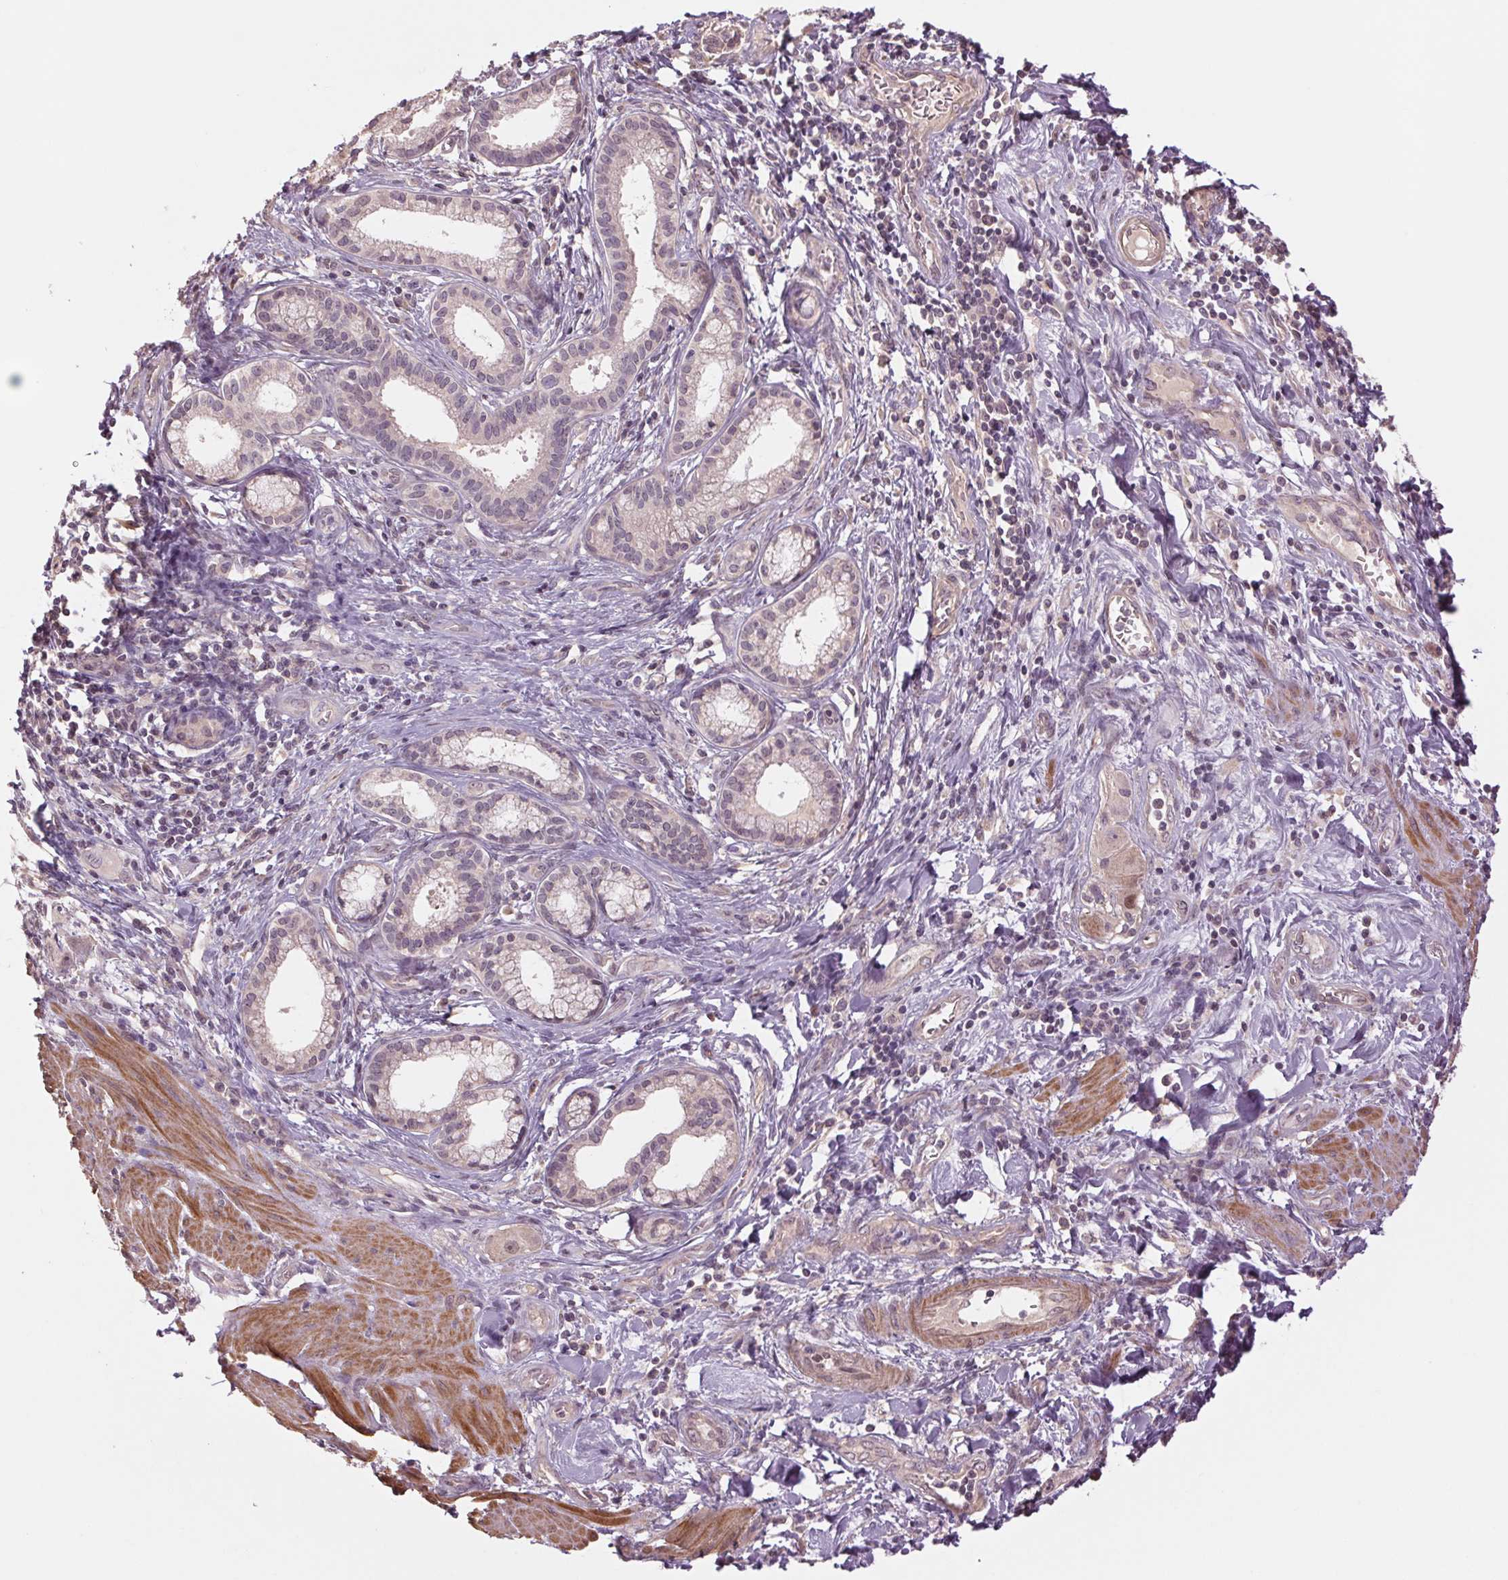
{"staining": {"intensity": "negative", "quantity": "none", "location": "none"}, "tissue": "pancreatic cancer", "cell_type": "Tumor cells", "image_type": "cancer", "snomed": [{"axis": "morphology", "description": "Adenocarcinoma, NOS"}, {"axis": "topography", "description": "Pancreas"}], "caption": "Immunohistochemical staining of human pancreatic adenocarcinoma demonstrates no significant expression in tumor cells. (Brightfield microscopy of DAB IHC at high magnification).", "gene": "PPIA", "patient": {"sex": "female", "age": 66}}